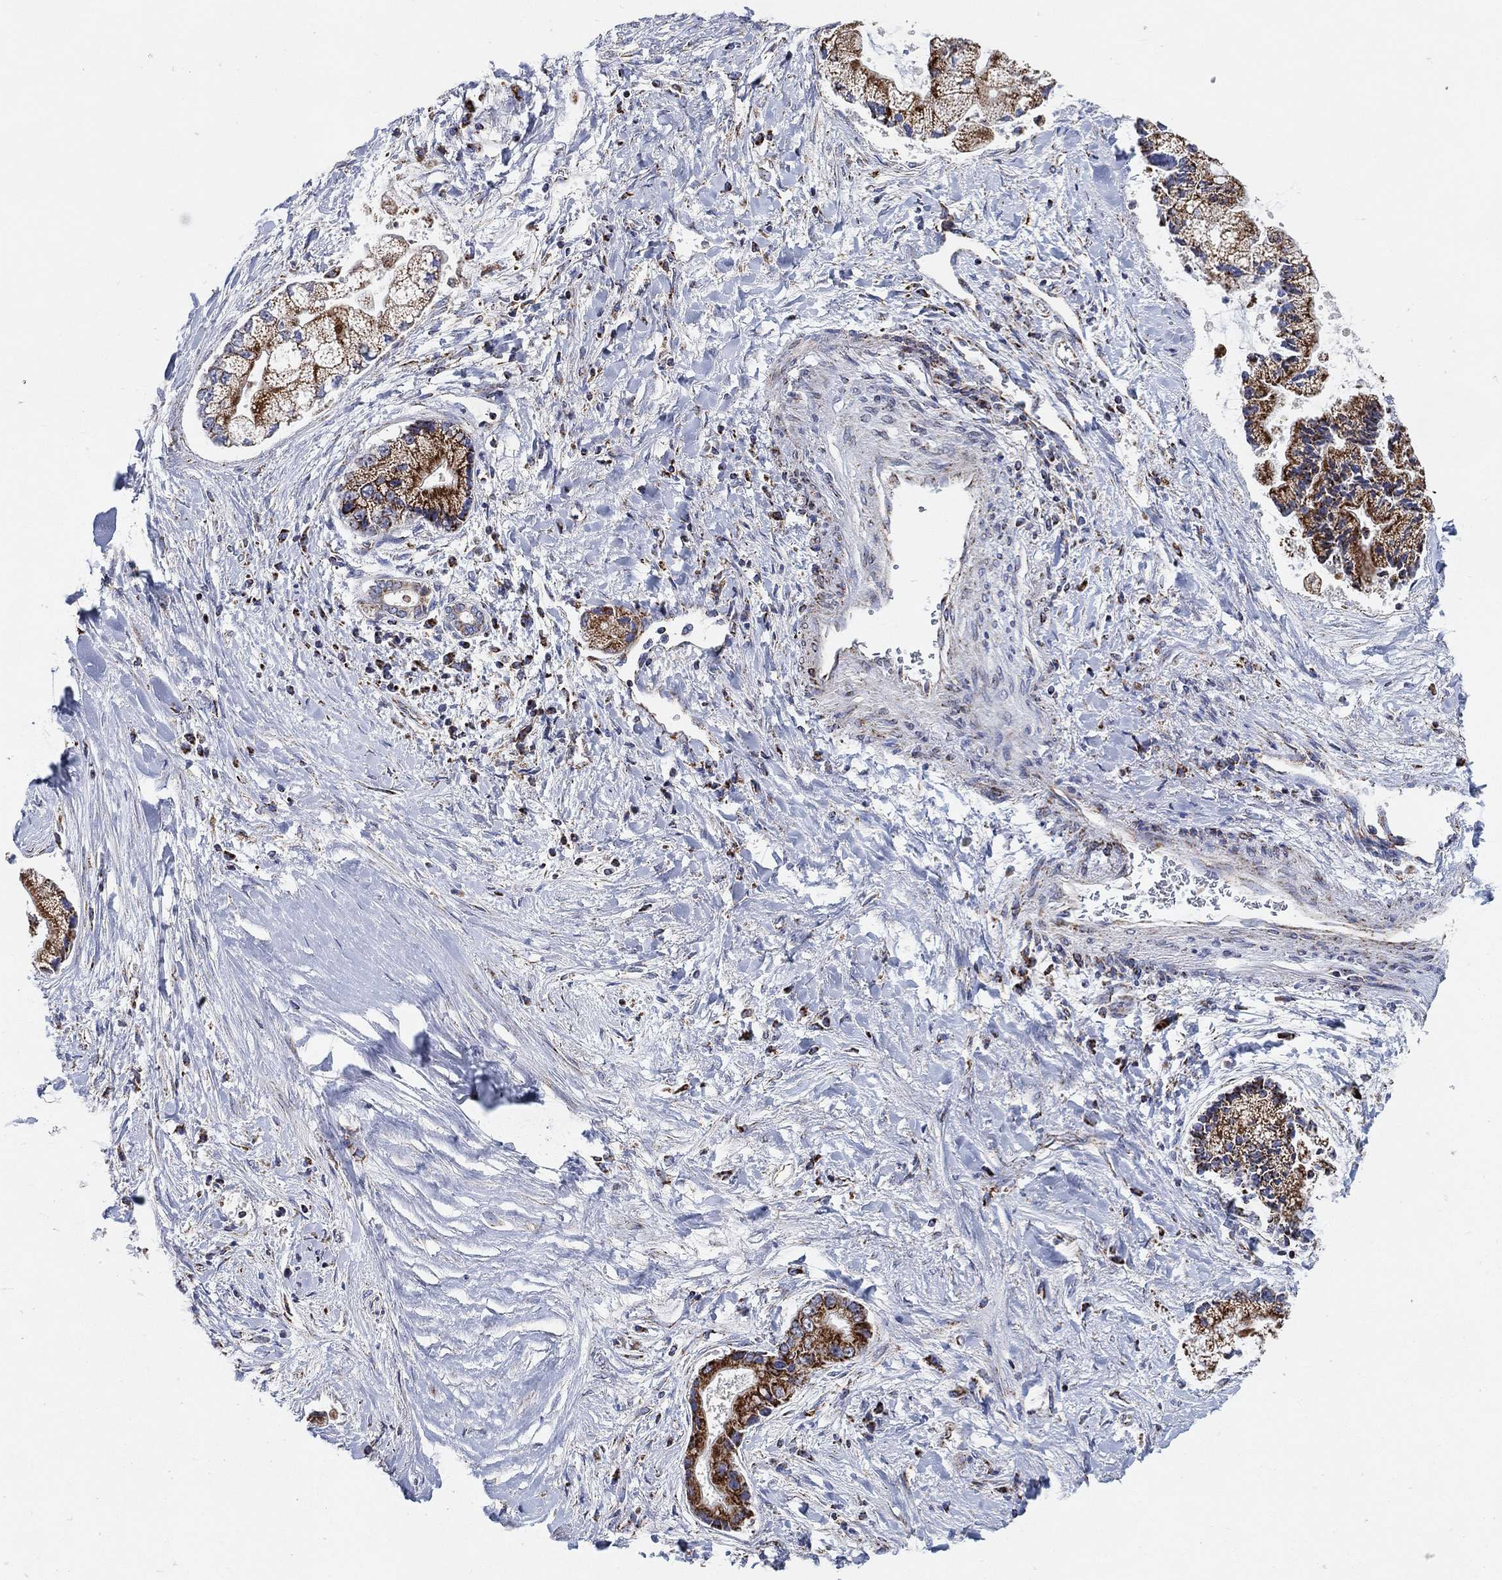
{"staining": {"intensity": "strong", "quantity": ">75%", "location": "cytoplasmic/membranous"}, "tissue": "liver cancer", "cell_type": "Tumor cells", "image_type": "cancer", "snomed": [{"axis": "morphology", "description": "Cholangiocarcinoma"}, {"axis": "topography", "description": "Liver"}], "caption": "Human liver cholangiocarcinoma stained with a brown dye shows strong cytoplasmic/membranous positive staining in about >75% of tumor cells.", "gene": "GCAT", "patient": {"sex": "male", "age": 50}}